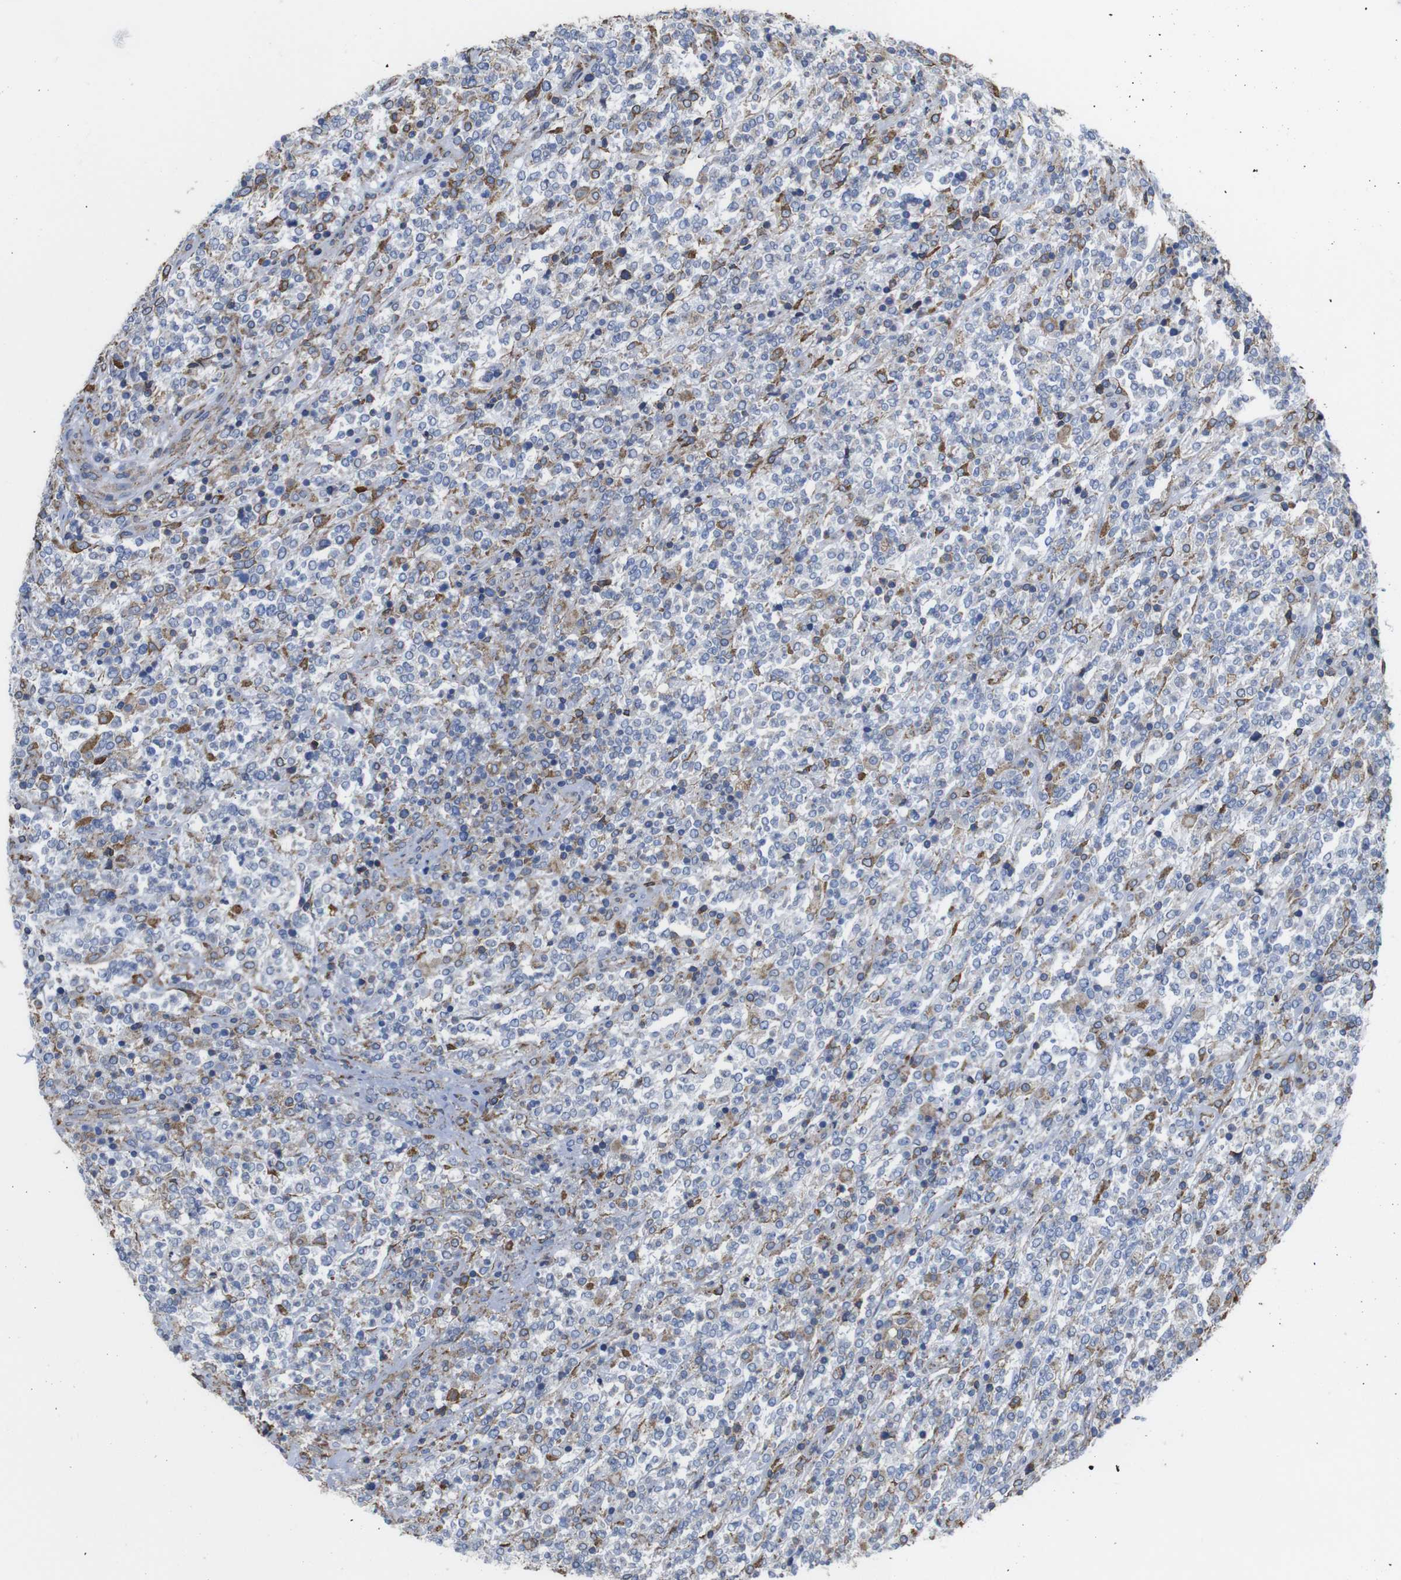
{"staining": {"intensity": "weak", "quantity": "<25%", "location": "cytoplasmic/membranous"}, "tissue": "lymphoma", "cell_type": "Tumor cells", "image_type": "cancer", "snomed": [{"axis": "morphology", "description": "Malignant lymphoma, non-Hodgkin's type, High grade"}, {"axis": "topography", "description": "Soft tissue"}], "caption": "A high-resolution histopathology image shows IHC staining of lymphoma, which reveals no significant expression in tumor cells.", "gene": "PPIB", "patient": {"sex": "male", "age": 18}}